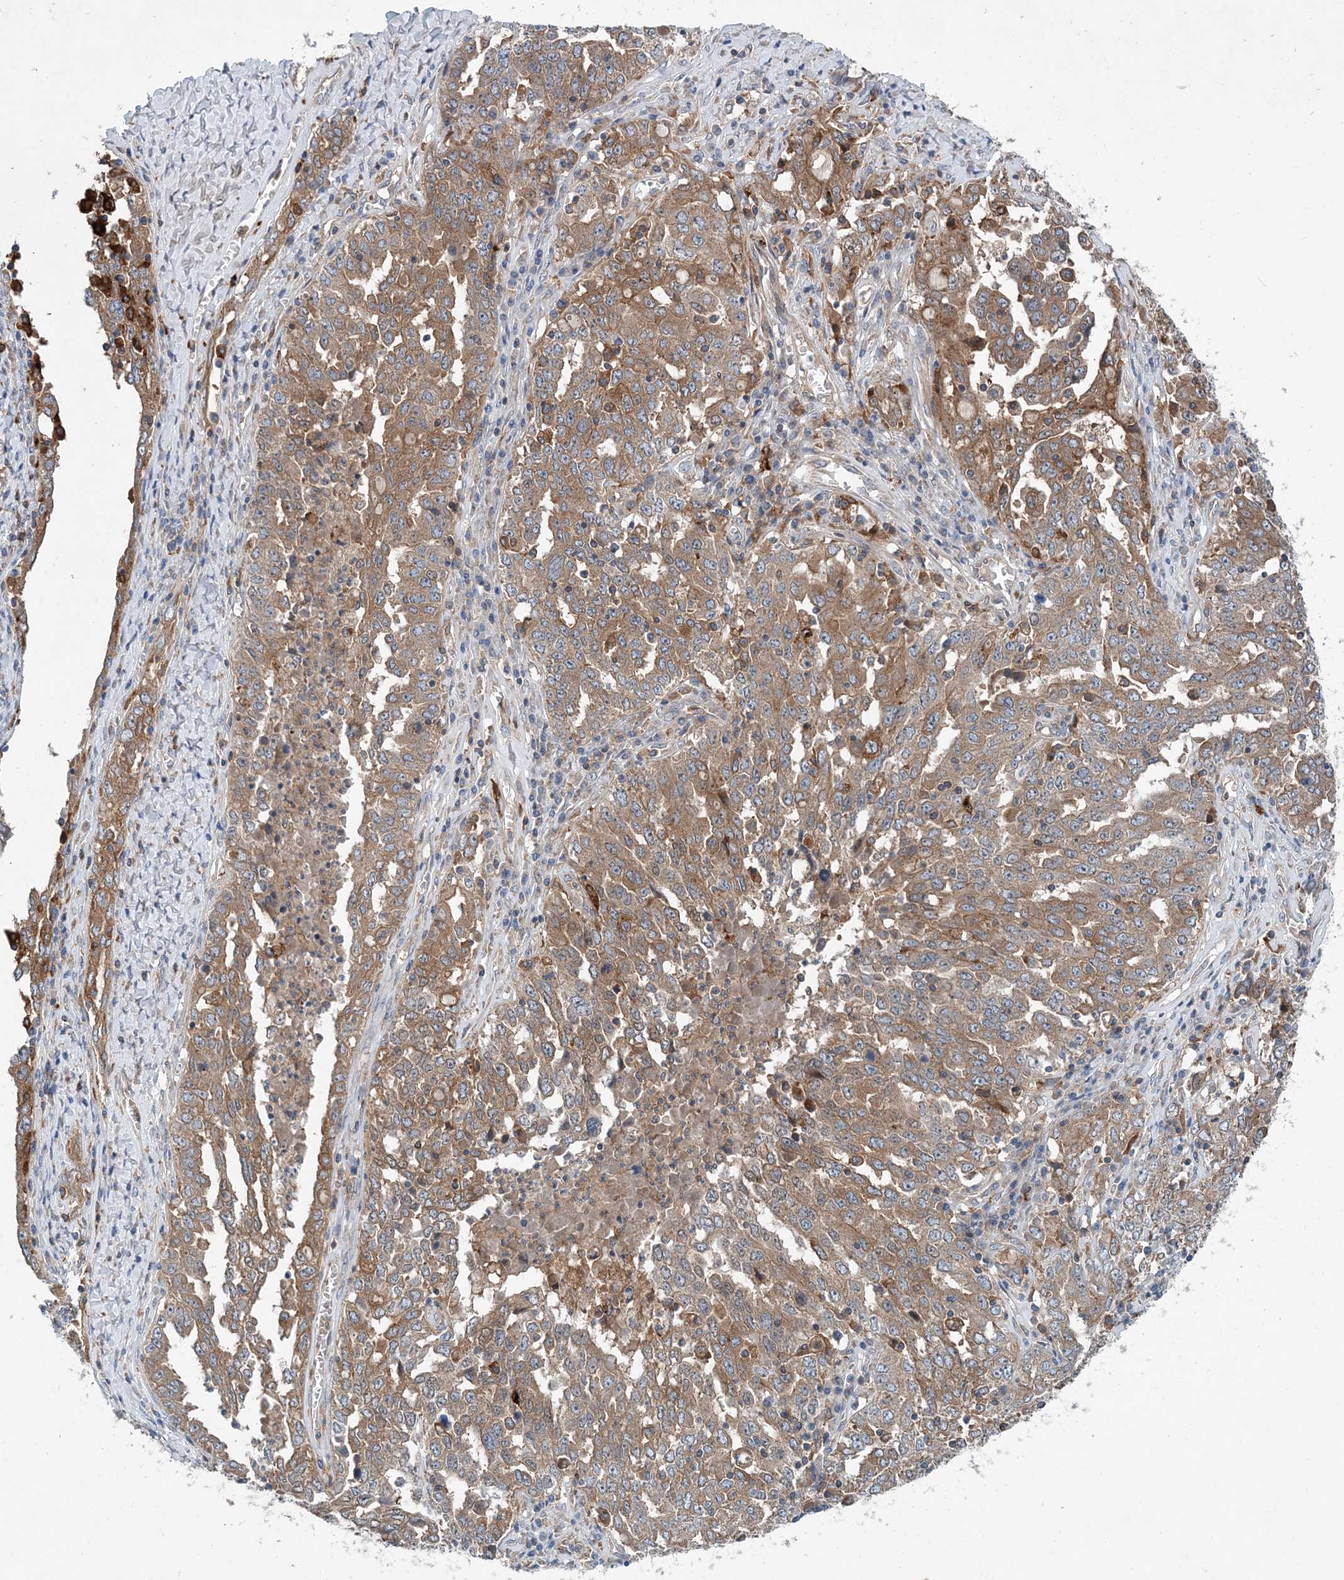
{"staining": {"intensity": "moderate", "quantity": ">75%", "location": "cytoplasmic/membranous"}, "tissue": "ovarian cancer", "cell_type": "Tumor cells", "image_type": "cancer", "snomed": [{"axis": "morphology", "description": "Carcinoma, endometroid"}, {"axis": "topography", "description": "Ovary"}], "caption": "Protein expression analysis of ovarian cancer displays moderate cytoplasmic/membranous staining in approximately >75% of tumor cells. (DAB = brown stain, brightfield microscopy at high magnification).", "gene": "P2RY10", "patient": {"sex": "female", "age": 62}}